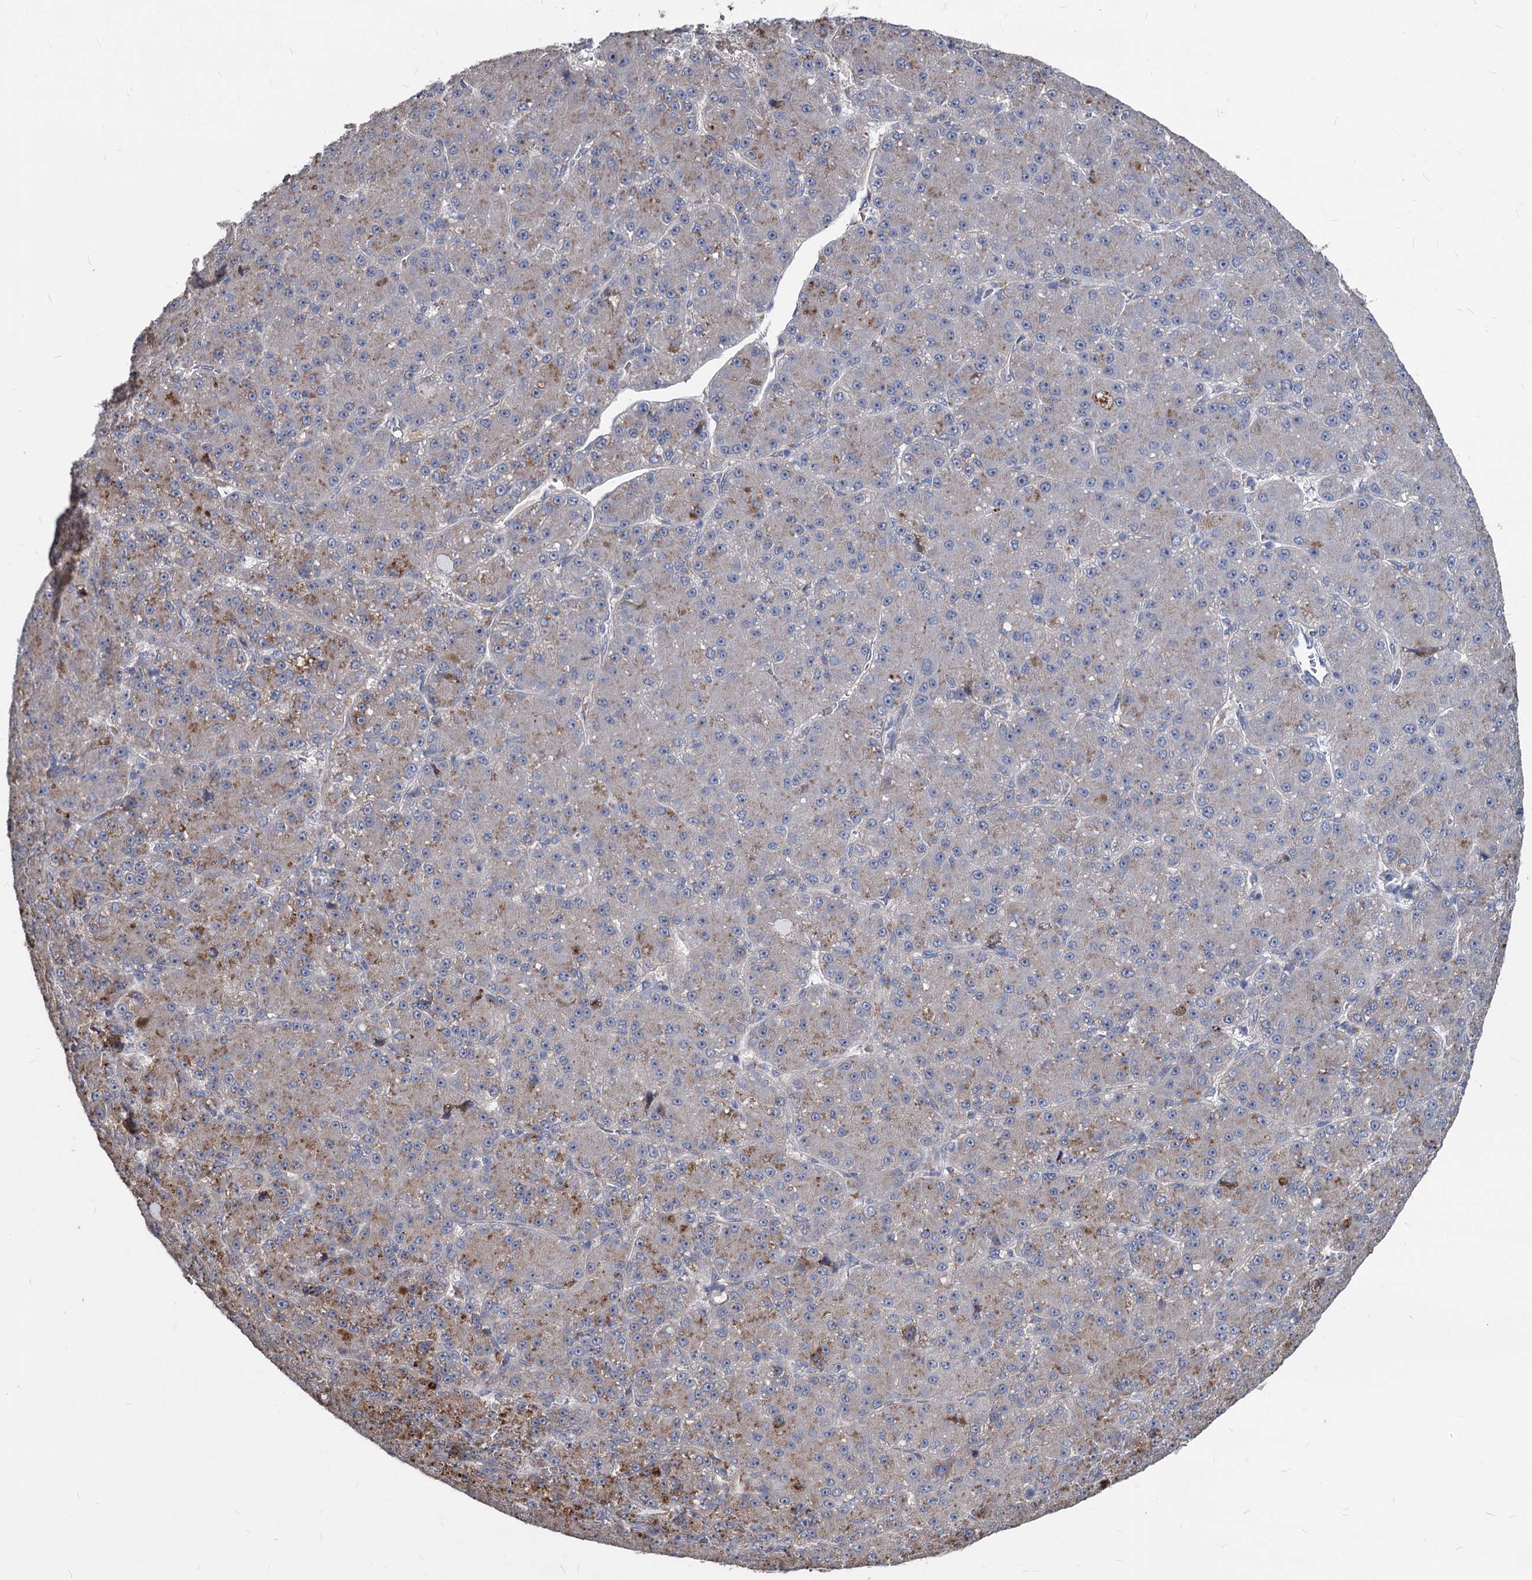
{"staining": {"intensity": "moderate", "quantity": "<25%", "location": "cytoplasmic/membranous"}, "tissue": "liver cancer", "cell_type": "Tumor cells", "image_type": "cancer", "snomed": [{"axis": "morphology", "description": "Carcinoma, Hepatocellular, NOS"}, {"axis": "topography", "description": "Liver"}], "caption": "Tumor cells exhibit moderate cytoplasmic/membranous positivity in approximately <25% of cells in liver cancer (hepatocellular carcinoma).", "gene": "SMAGP", "patient": {"sex": "male", "age": 67}}